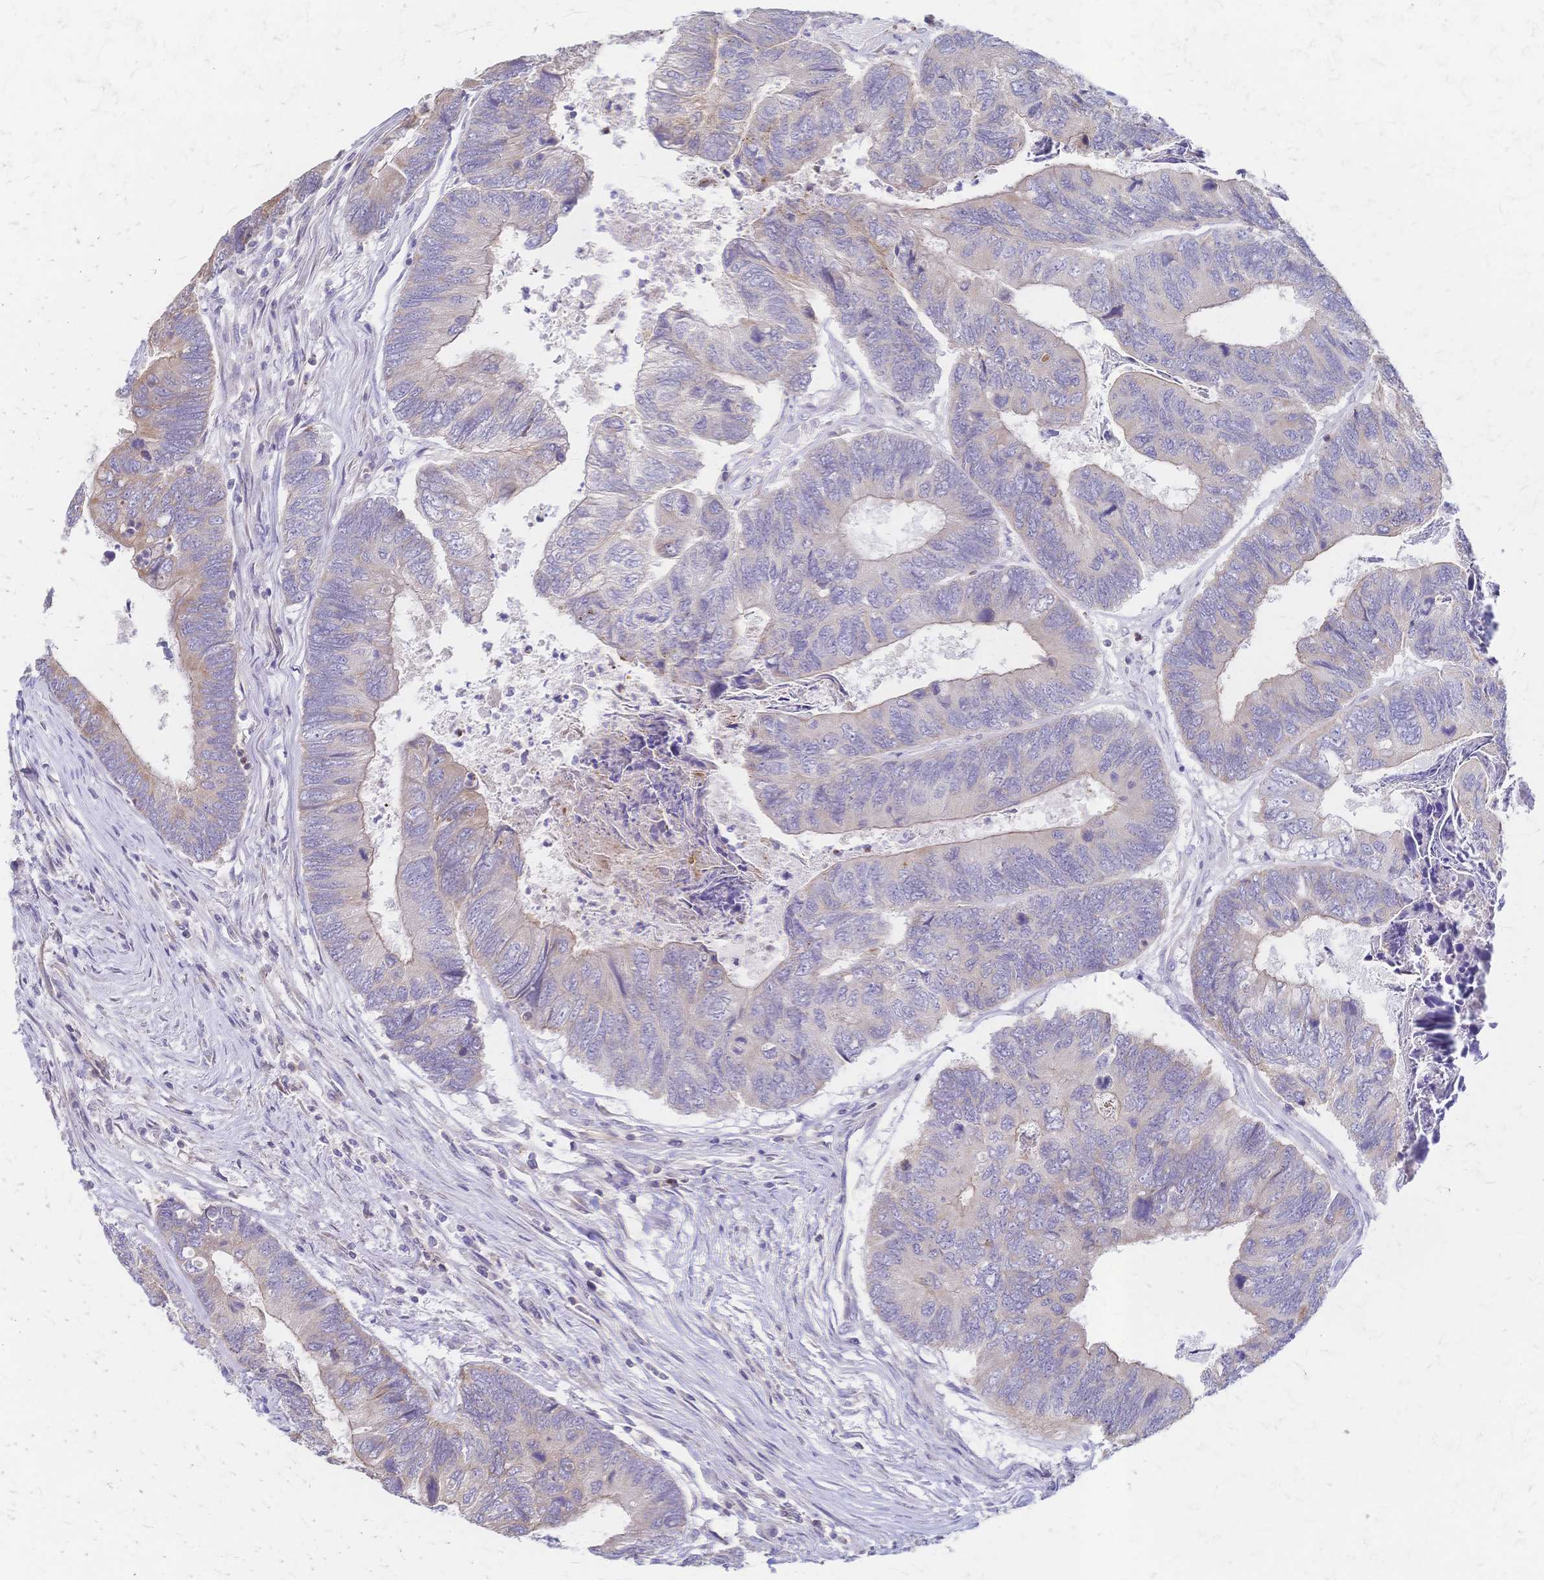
{"staining": {"intensity": "weak", "quantity": "<25%", "location": "cytoplasmic/membranous"}, "tissue": "colorectal cancer", "cell_type": "Tumor cells", "image_type": "cancer", "snomed": [{"axis": "morphology", "description": "Adenocarcinoma, NOS"}, {"axis": "topography", "description": "Colon"}], "caption": "This is a photomicrograph of immunohistochemistry staining of adenocarcinoma (colorectal), which shows no positivity in tumor cells.", "gene": "CYB5A", "patient": {"sex": "female", "age": 67}}